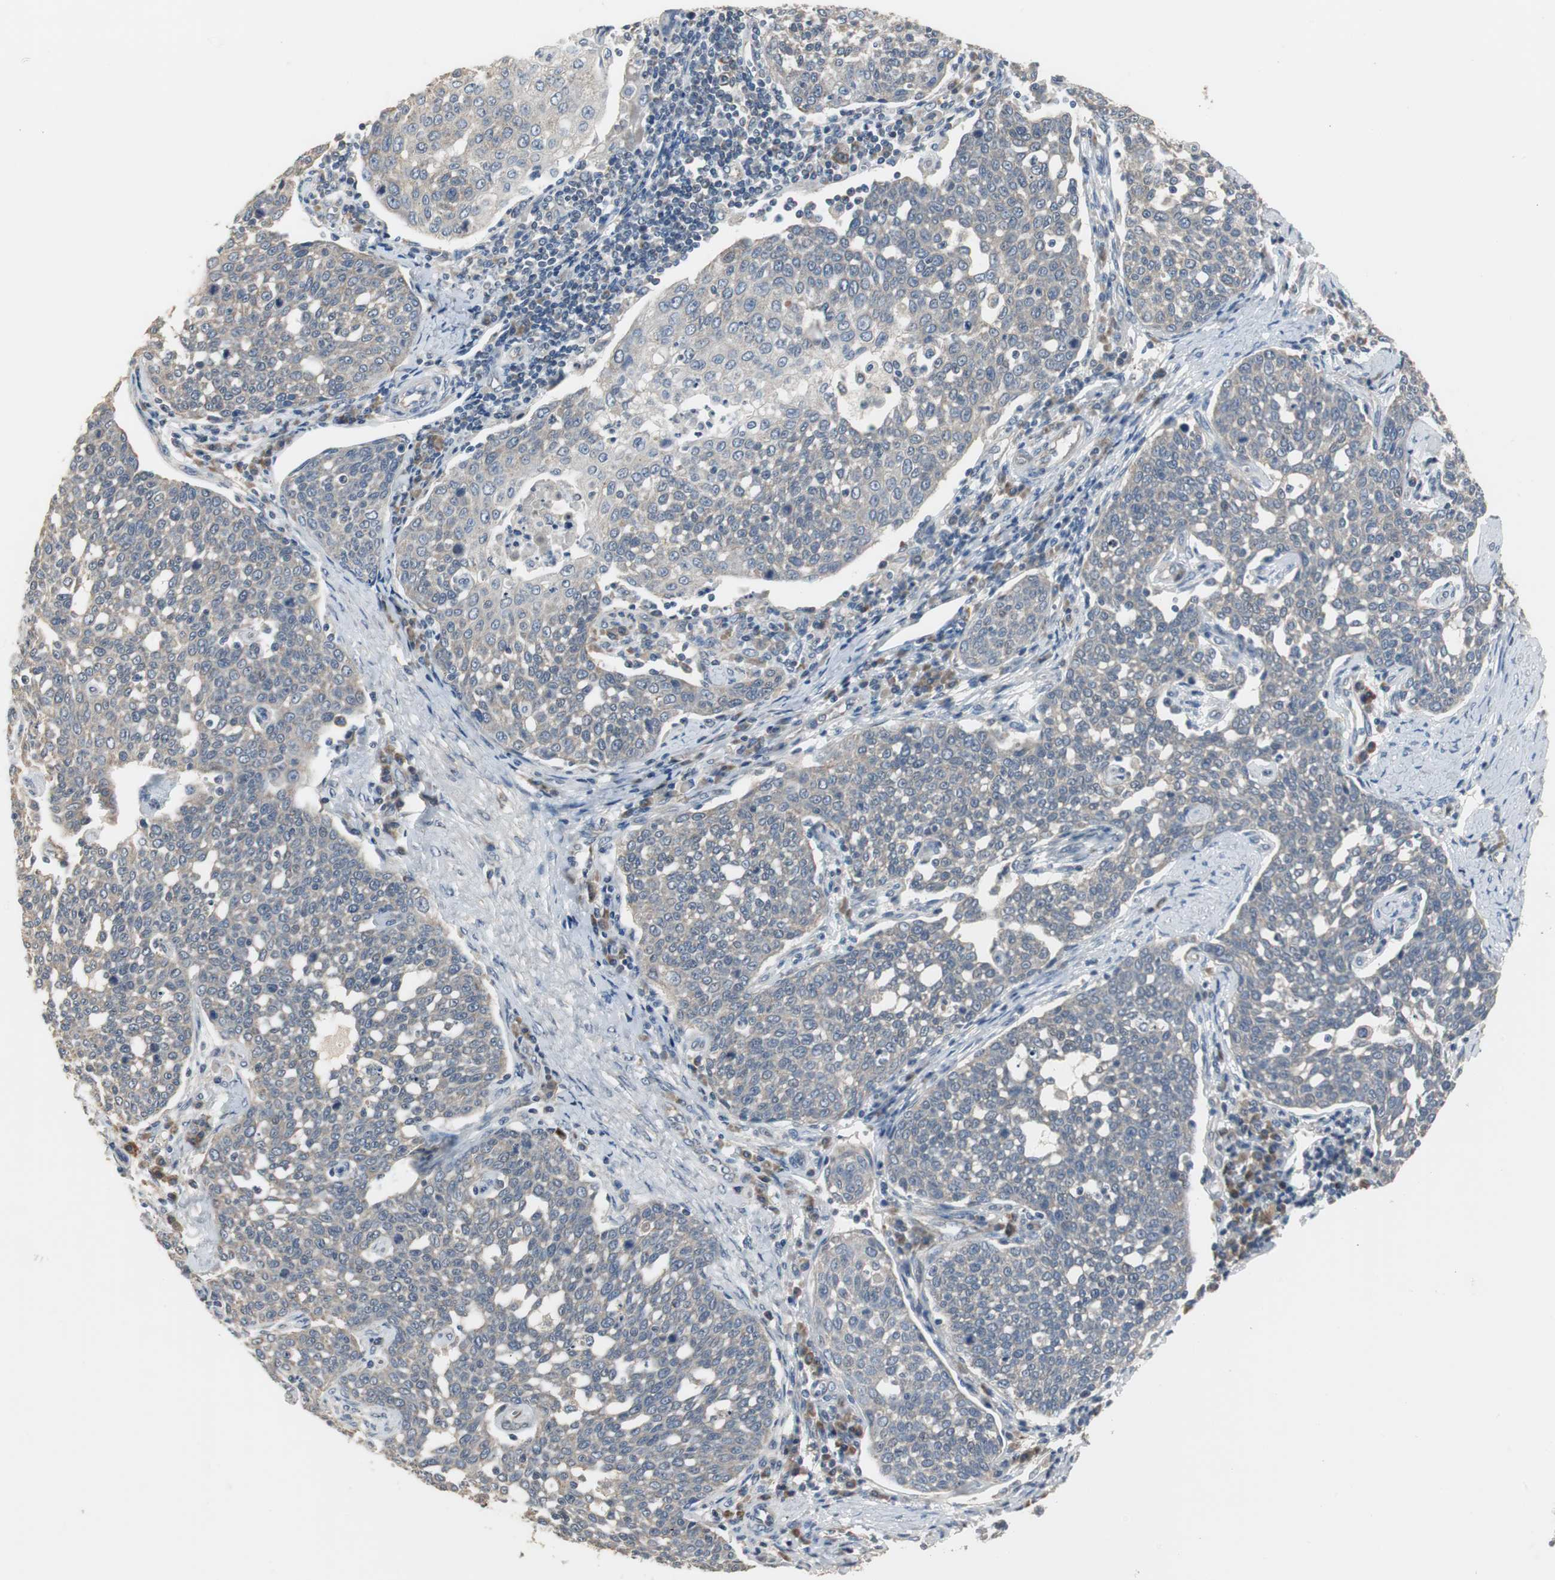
{"staining": {"intensity": "weak", "quantity": ">75%", "location": "cytoplasmic/membranous"}, "tissue": "cervical cancer", "cell_type": "Tumor cells", "image_type": "cancer", "snomed": [{"axis": "morphology", "description": "Squamous cell carcinoma, NOS"}, {"axis": "topography", "description": "Cervix"}], "caption": "Cervical squamous cell carcinoma stained with immunohistochemistry displays weak cytoplasmic/membranous expression in about >75% of tumor cells.", "gene": "MYT1", "patient": {"sex": "female", "age": 34}}